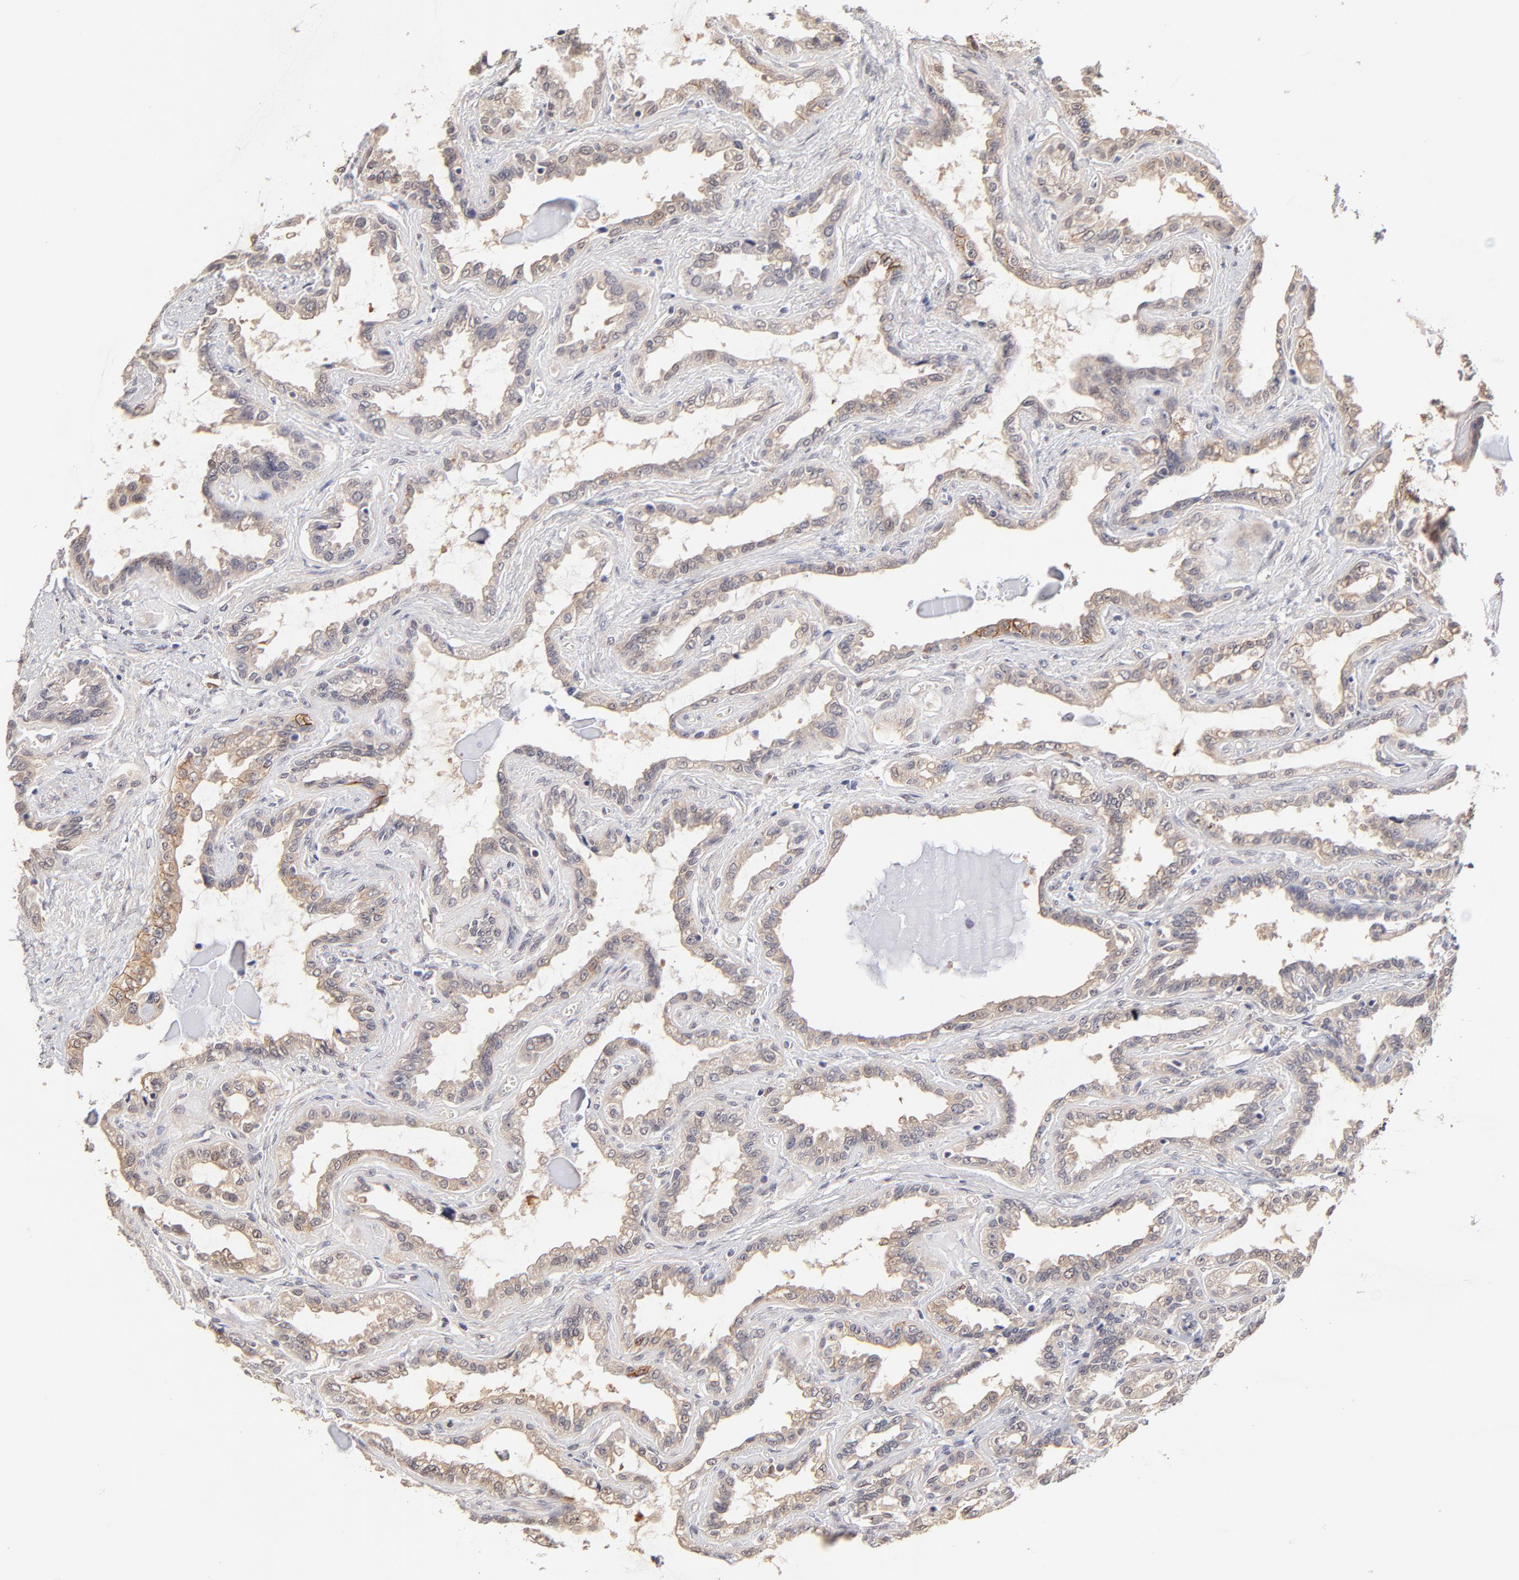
{"staining": {"intensity": "weak", "quantity": ">75%", "location": "cytoplasmic/membranous"}, "tissue": "seminal vesicle", "cell_type": "Glandular cells", "image_type": "normal", "snomed": [{"axis": "morphology", "description": "Normal tissue, NOS"}, {"axis": "morphology", "description": "Inflammation, NOS"}, {"axis": "topography", "description": "Urinary bladder"}, {"axis": "topography", "description": "Prostate"}, {"axis": "topography", "description": "Seminal veicle"}], "caption": "About >75% of glandular cells in normal human seminal vesicle exhibit weak cytoplasmic/membranous protein staining as visualized by brown immunohistochemical staining.", "gene": "ZNF10", "patient": {"sex": "male", "age": 82}}